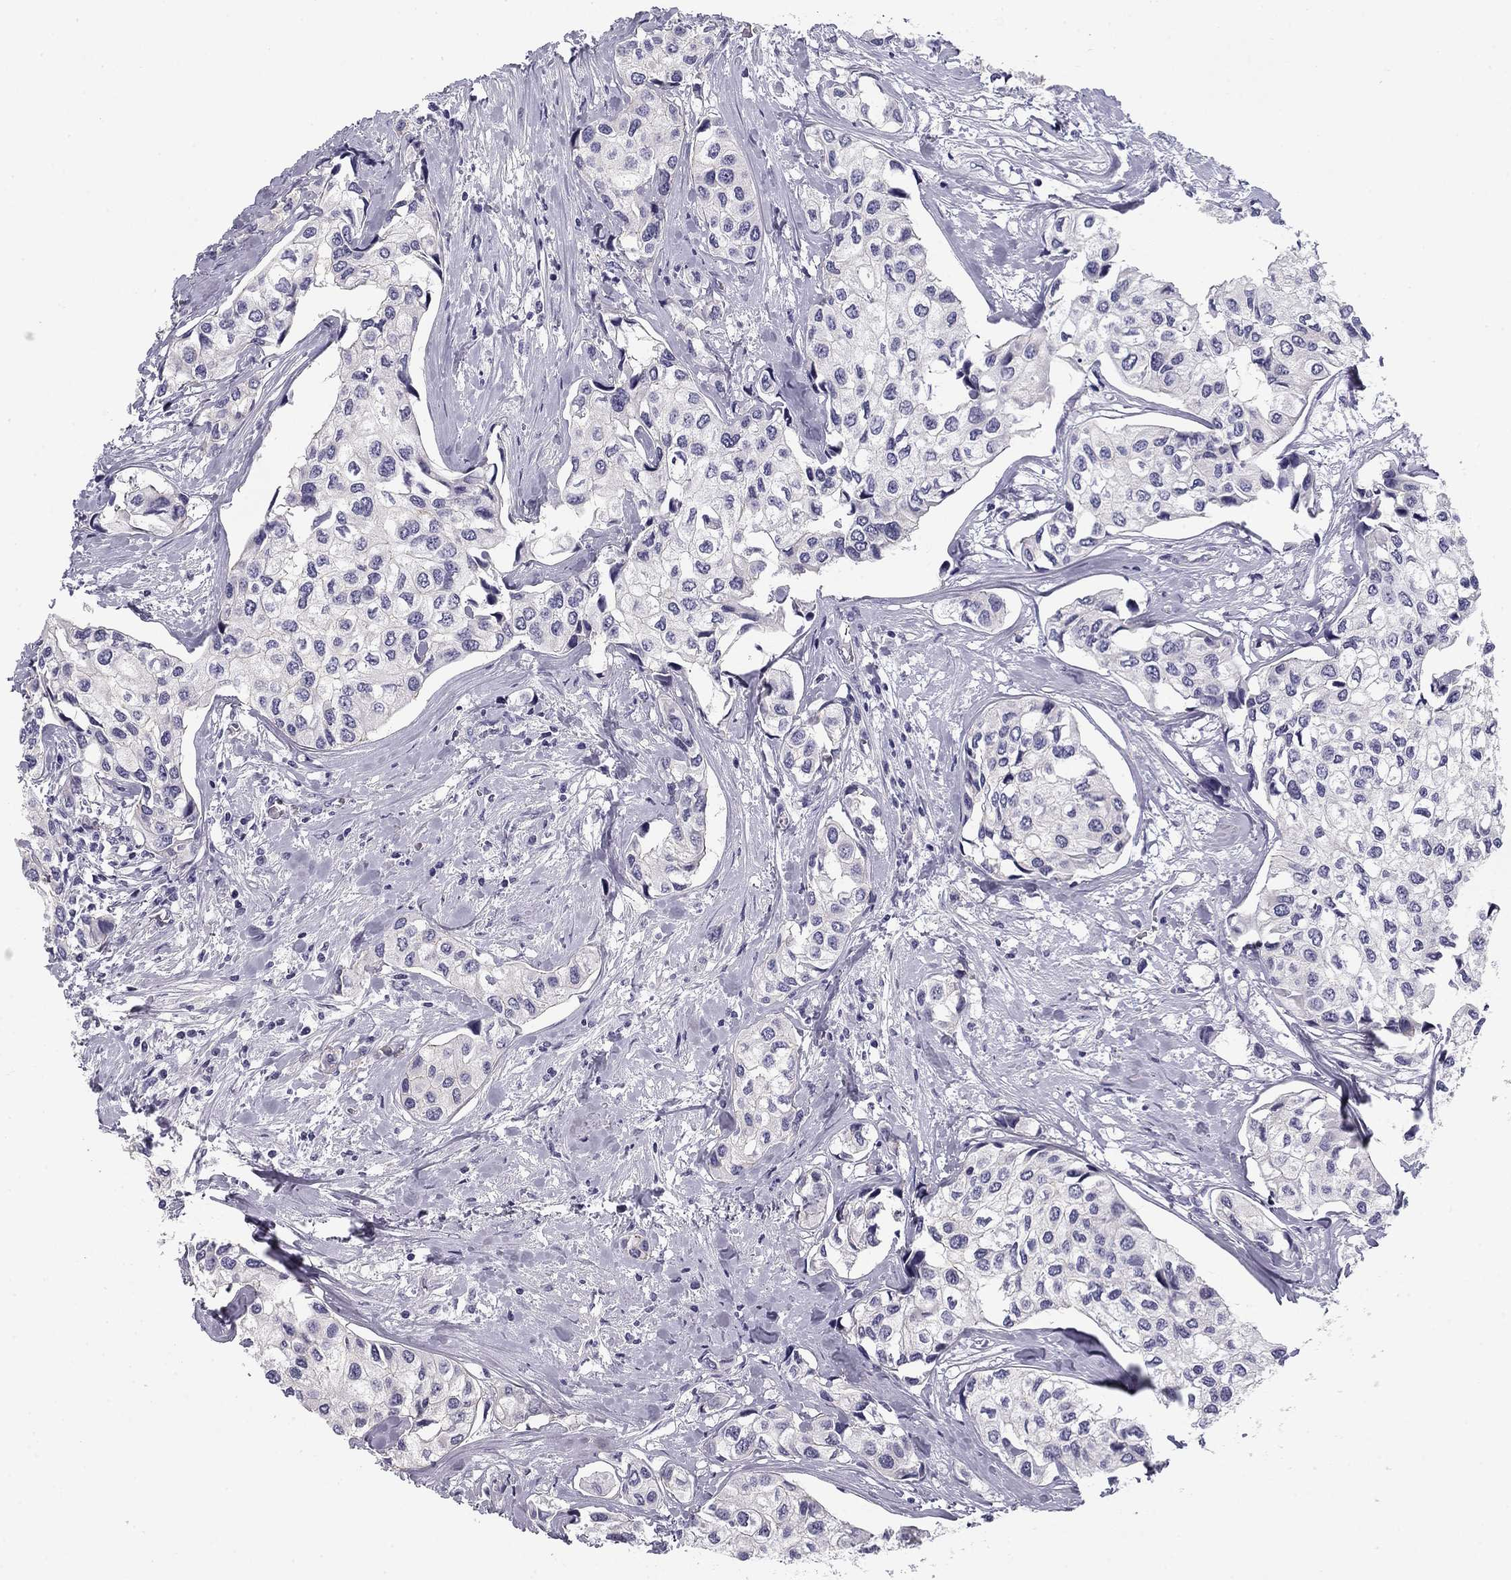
{"staining": {"intensity": "negative", "quantity": "none", "location": "none"}, "tissue": "urothelial cancer", "cell_type": "Tumor cells", "image_type": "cancer", "snomed": [{"axis": "morphology", "description": "Urothelial carcinoma, High grade"}, {"axis": "topography", "description": "Urinary bladder"}], "caption": "Tumor cells are negative for protein expression in human urothelial cancer.", "gene": "FLNC", "patient": {"sex": "male", "age": 73}}